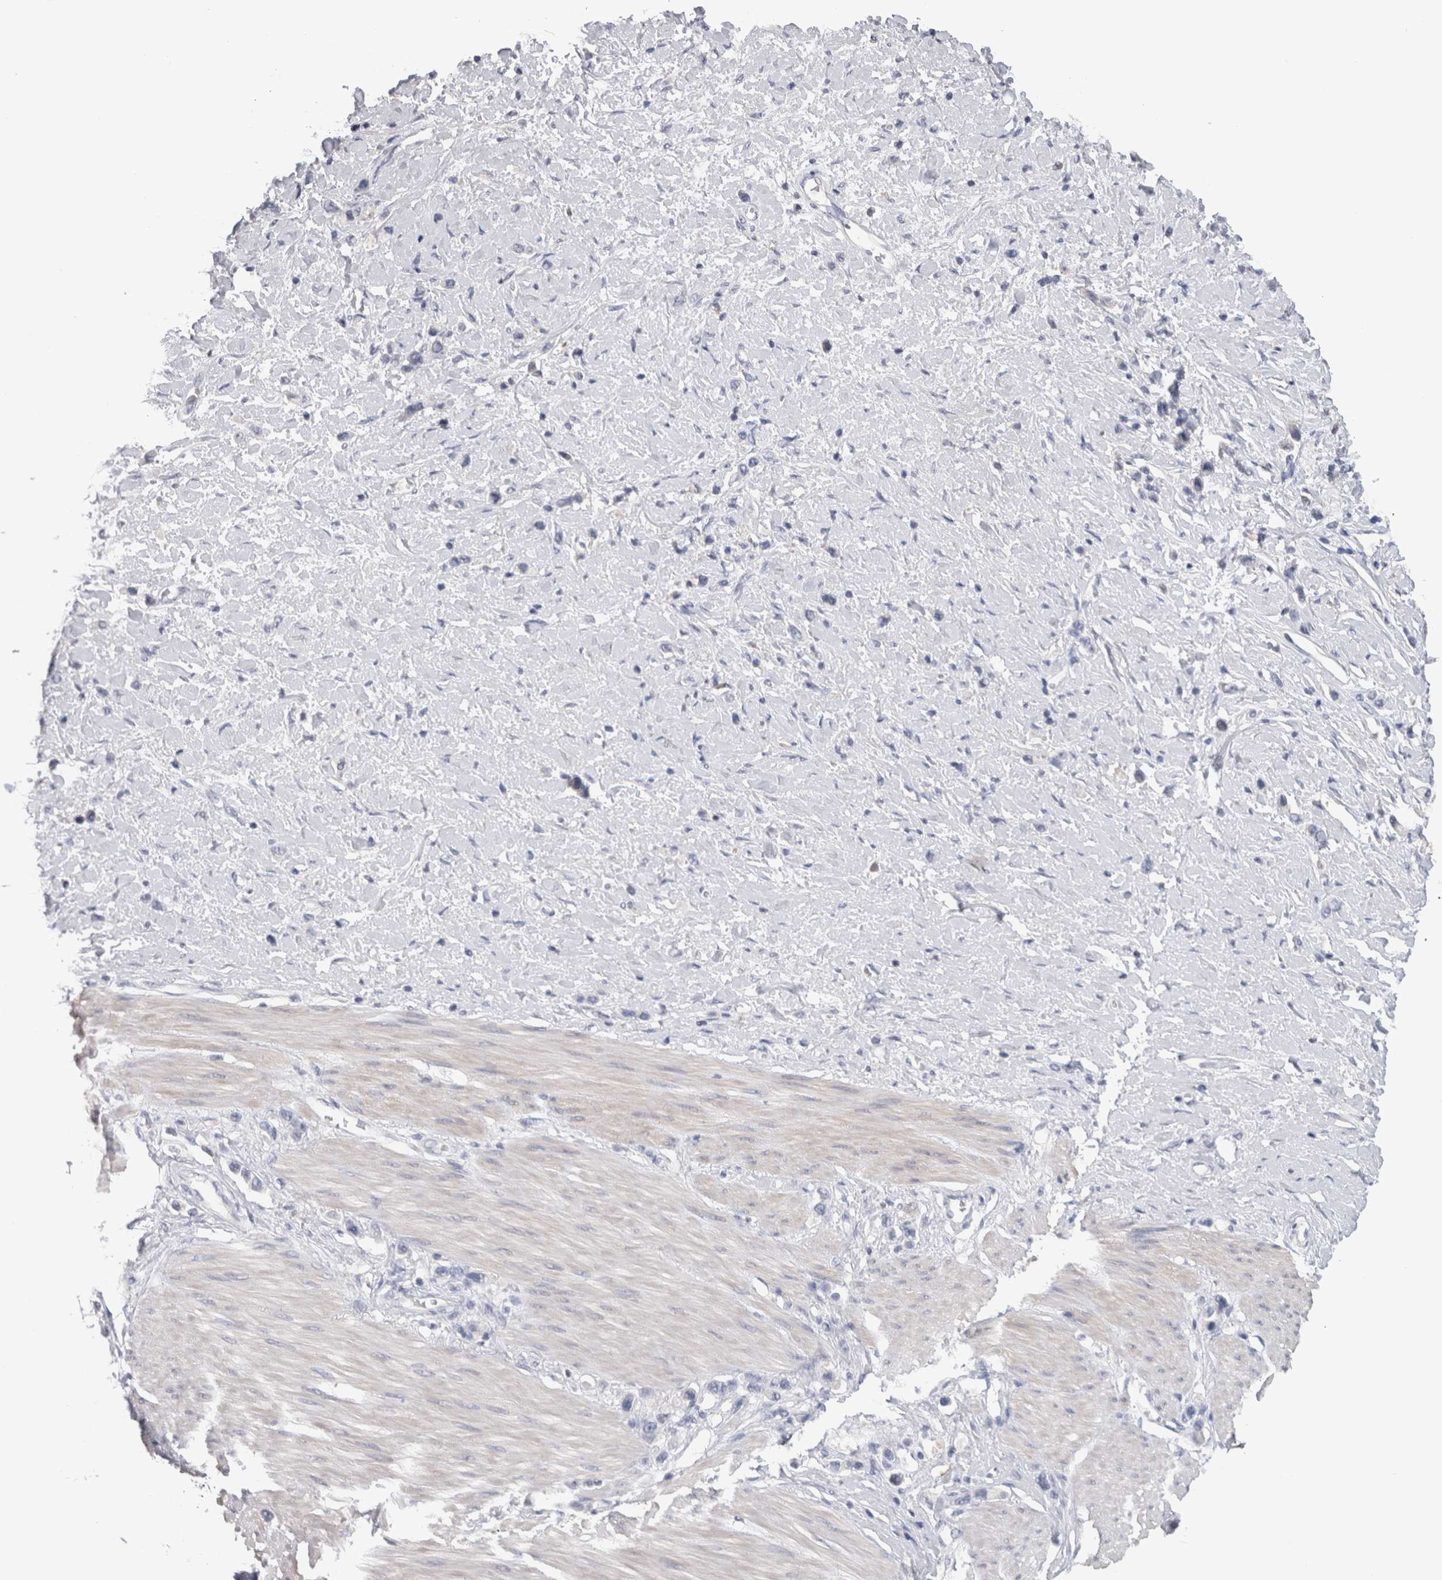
{"staining": {"intensity": "negative", "quantity": "none", "location": "none"}, "tissue": "stomach cancer", "cell_type": "Tumor cells", "image_type": "cancer", "snomed": [{"axis": "morphology", "description": "Adenocarcinoma, NOS"}, {"axis": "topography", "description": "Stomach"}], "caption": "Immunohistochemistry (IHC) histopathology image of neoplastic tissue: stomach cancer stained with DAB (3,3'-diaminobenzidine) reveals no significant protein staining in tumor cells.", "gene": "SCRN1", "patient": {"sex": "female", "age": 65}}